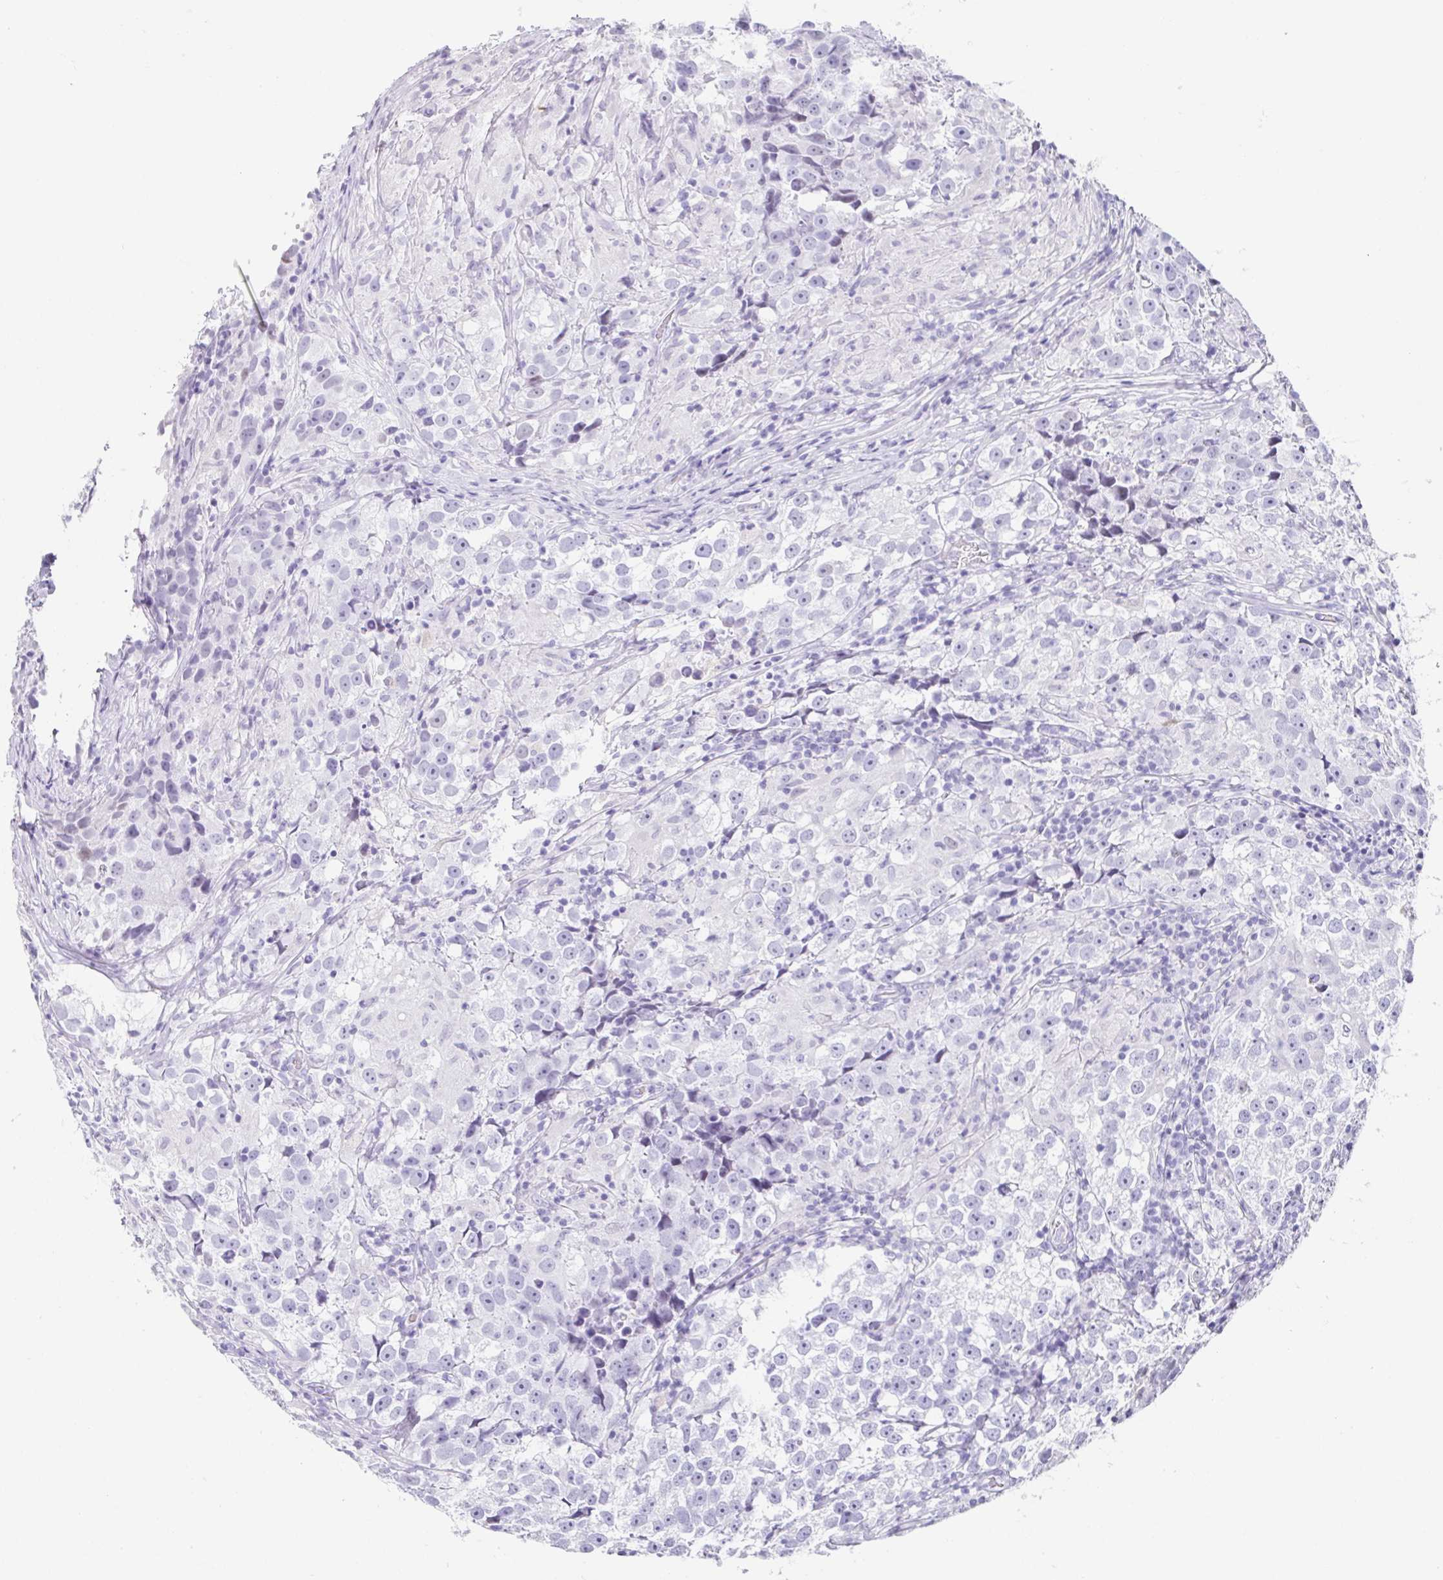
{"staining": {"intensity": "negative", "quantity": "none", "location": "none"}, "tissue": "testis cancer", "cell_type": "Tumor cells", "image_type": "cancer", "snomed": [{"axis": "morphology", "description": "Seminoma, NOS"}, {"axis": "topography", "description": "Testis"}], "caption": "Immunohistochemical staining of testis seminoma displays no significant expression in tumor cells.", "gene": "ESX1", "patient": {"sex": "male", "age": 46}}